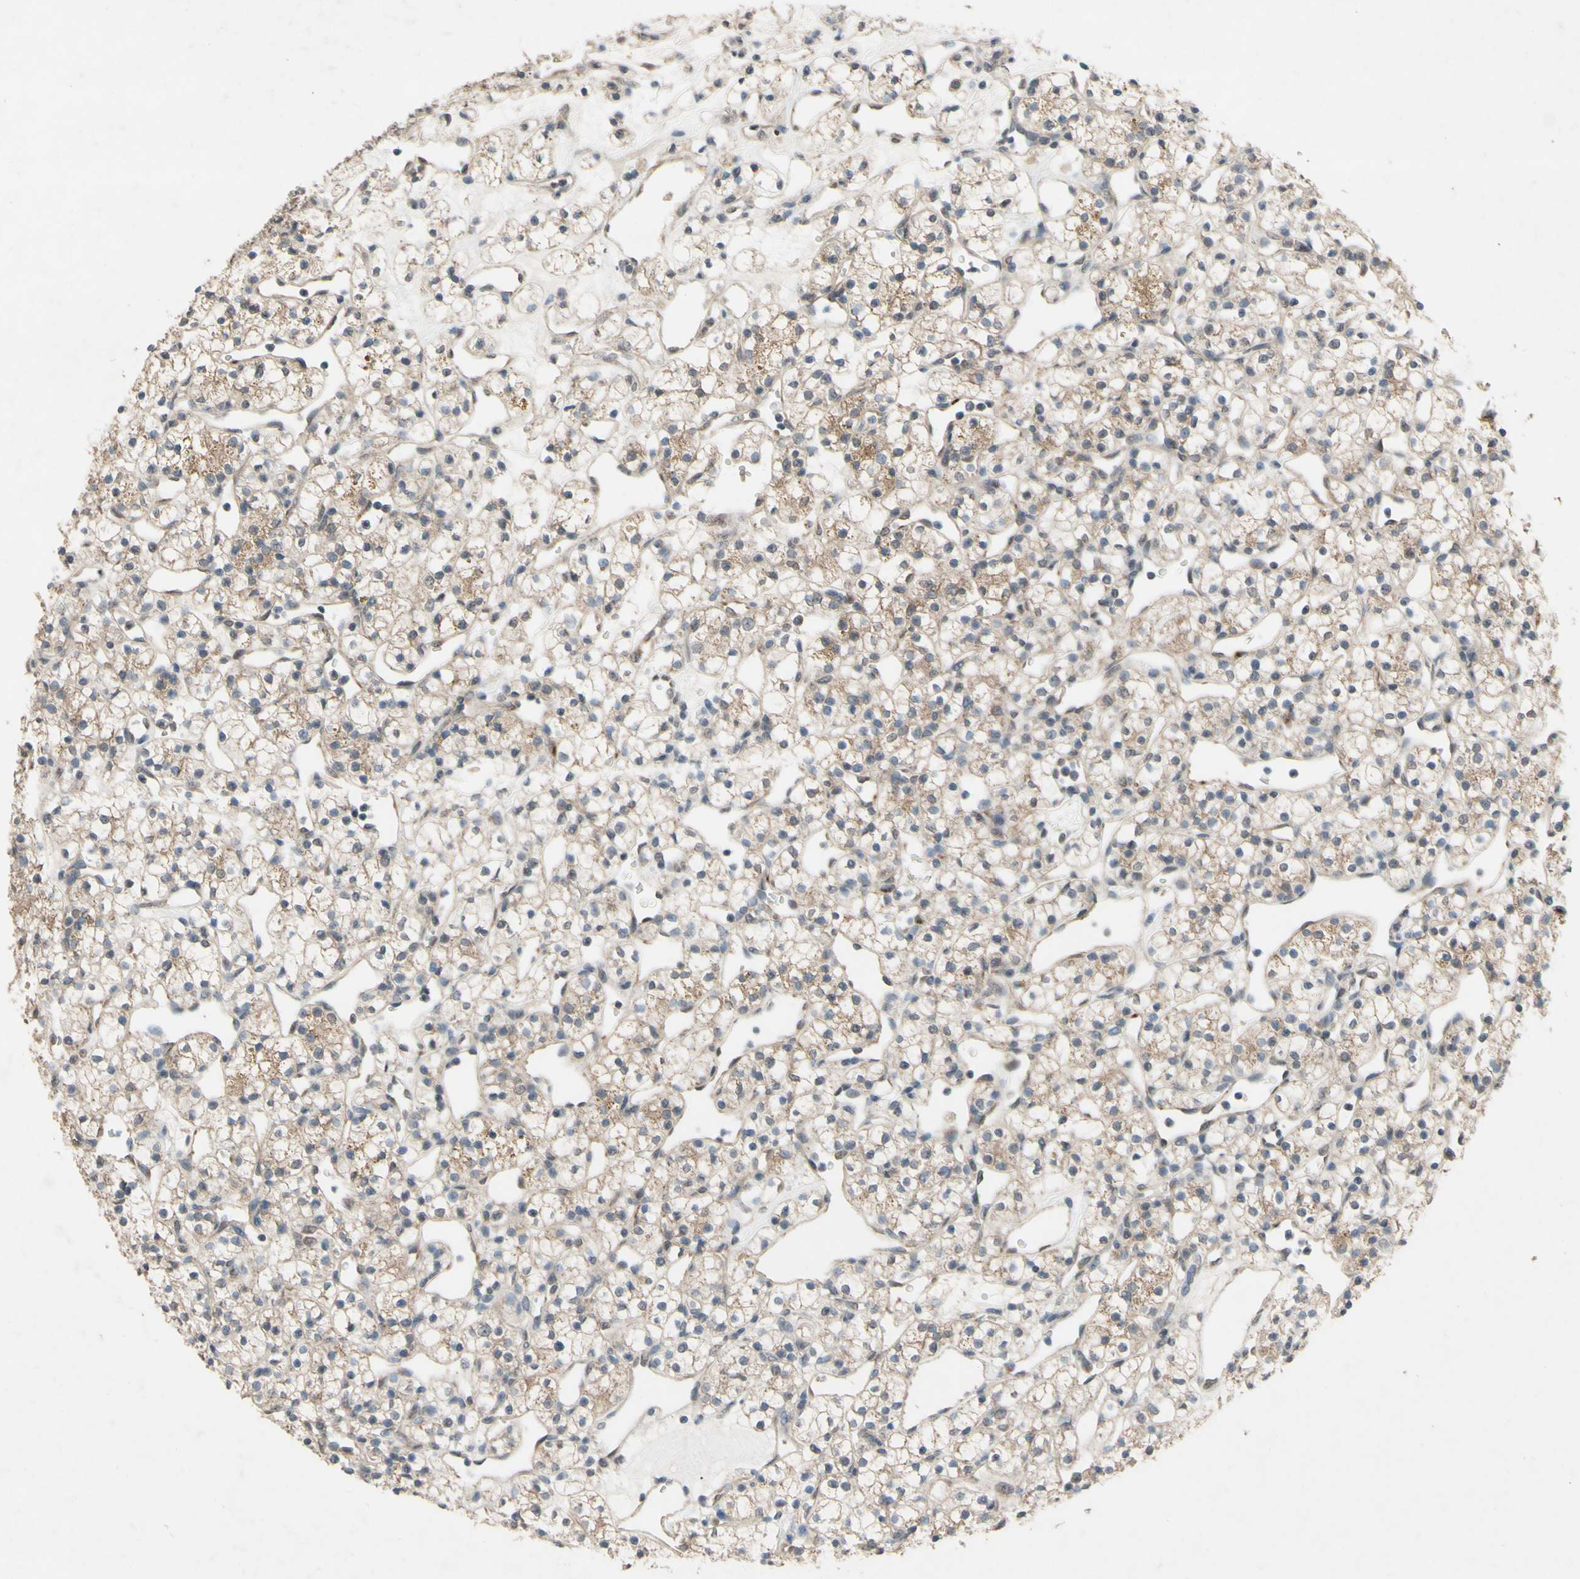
{"staining": {"intensity": "moderate", "quantity": "25%-75%", "location": "cytoplasmic/membranous"}, "tissue": "renal cancer", "cell_type": "Tumor cells", "image_type": "cancer", "snomed": [{"axis": "morphology", "description": "Adenocarcinoma, NOS"}, {"axis": "topography", "description": "Kidney"}], "caption": "Renal cancer (adenocarcinoma) stained with a brown dye exhibits moderate cytoplasmic/membranous positive staining in about 25%-75% of tumor cells.", "gene": "CDCP1", "patient": {"sex": "female", "age": 60}}